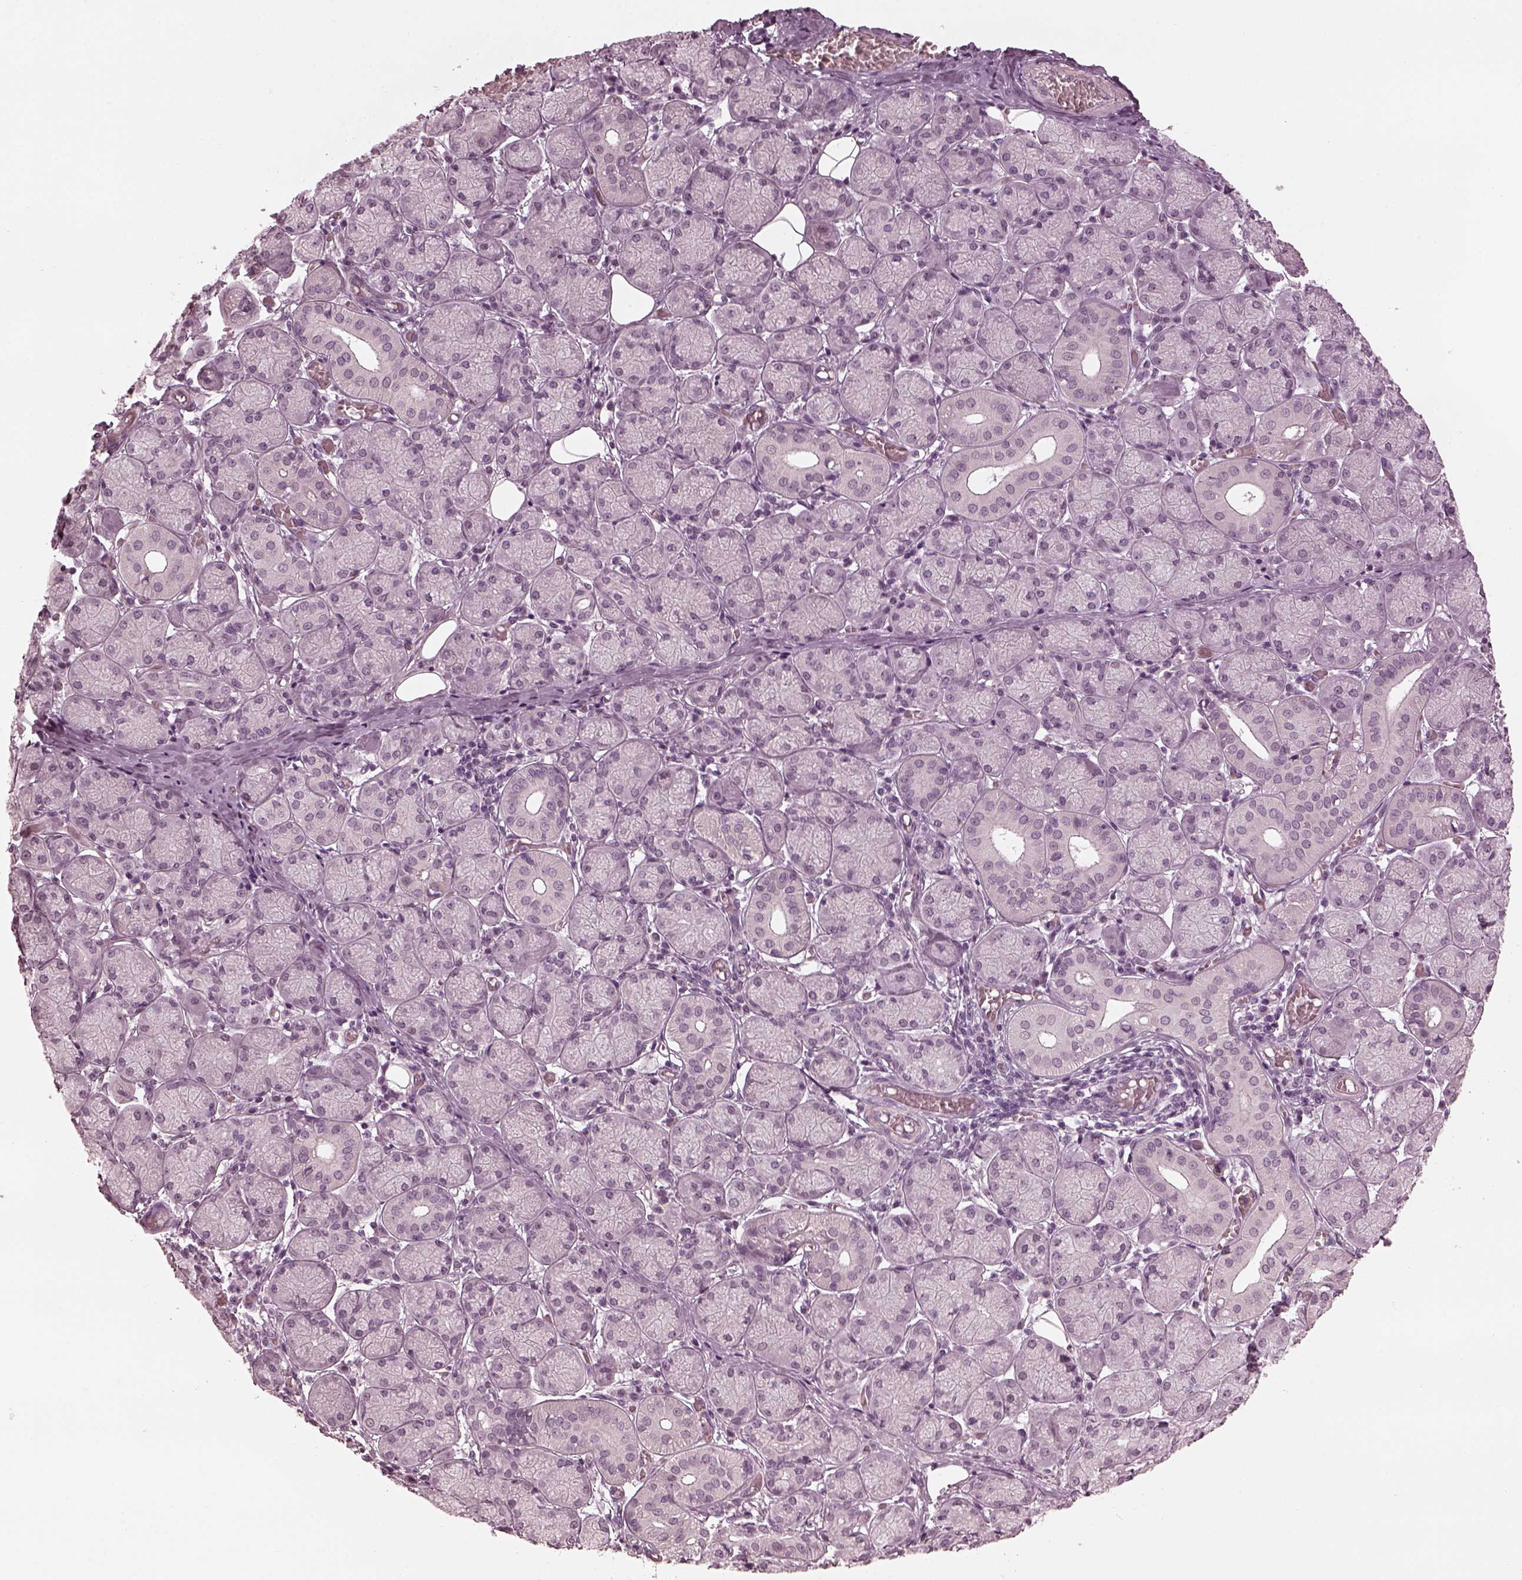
{"staining": {"intensity": "negative", "quantity": "none", "location": "none"}, "tissue": "salivary gland", "cell_type": "Glandular cells", "image_type": "normal", "snomed": [{"axis": "morphology", "description": "Normal tissue, NOS"}, {"axis": "topography", "description": "Salivary gland"}, {"axis": "topography", "description": "Peripheral nerve tissue"}], "caption": "Immunohistochemistry histopathology image of benign salivary gland: salivary gland stained with DAB reveals no significant protein positivity in glandular cells. (DAB (3,3'-diaminobenzidine) IHC visualized using brightfield microscopy, high magnification).", "gene": "CCDC170", "patient": {"sex": "female", "age": 24}}